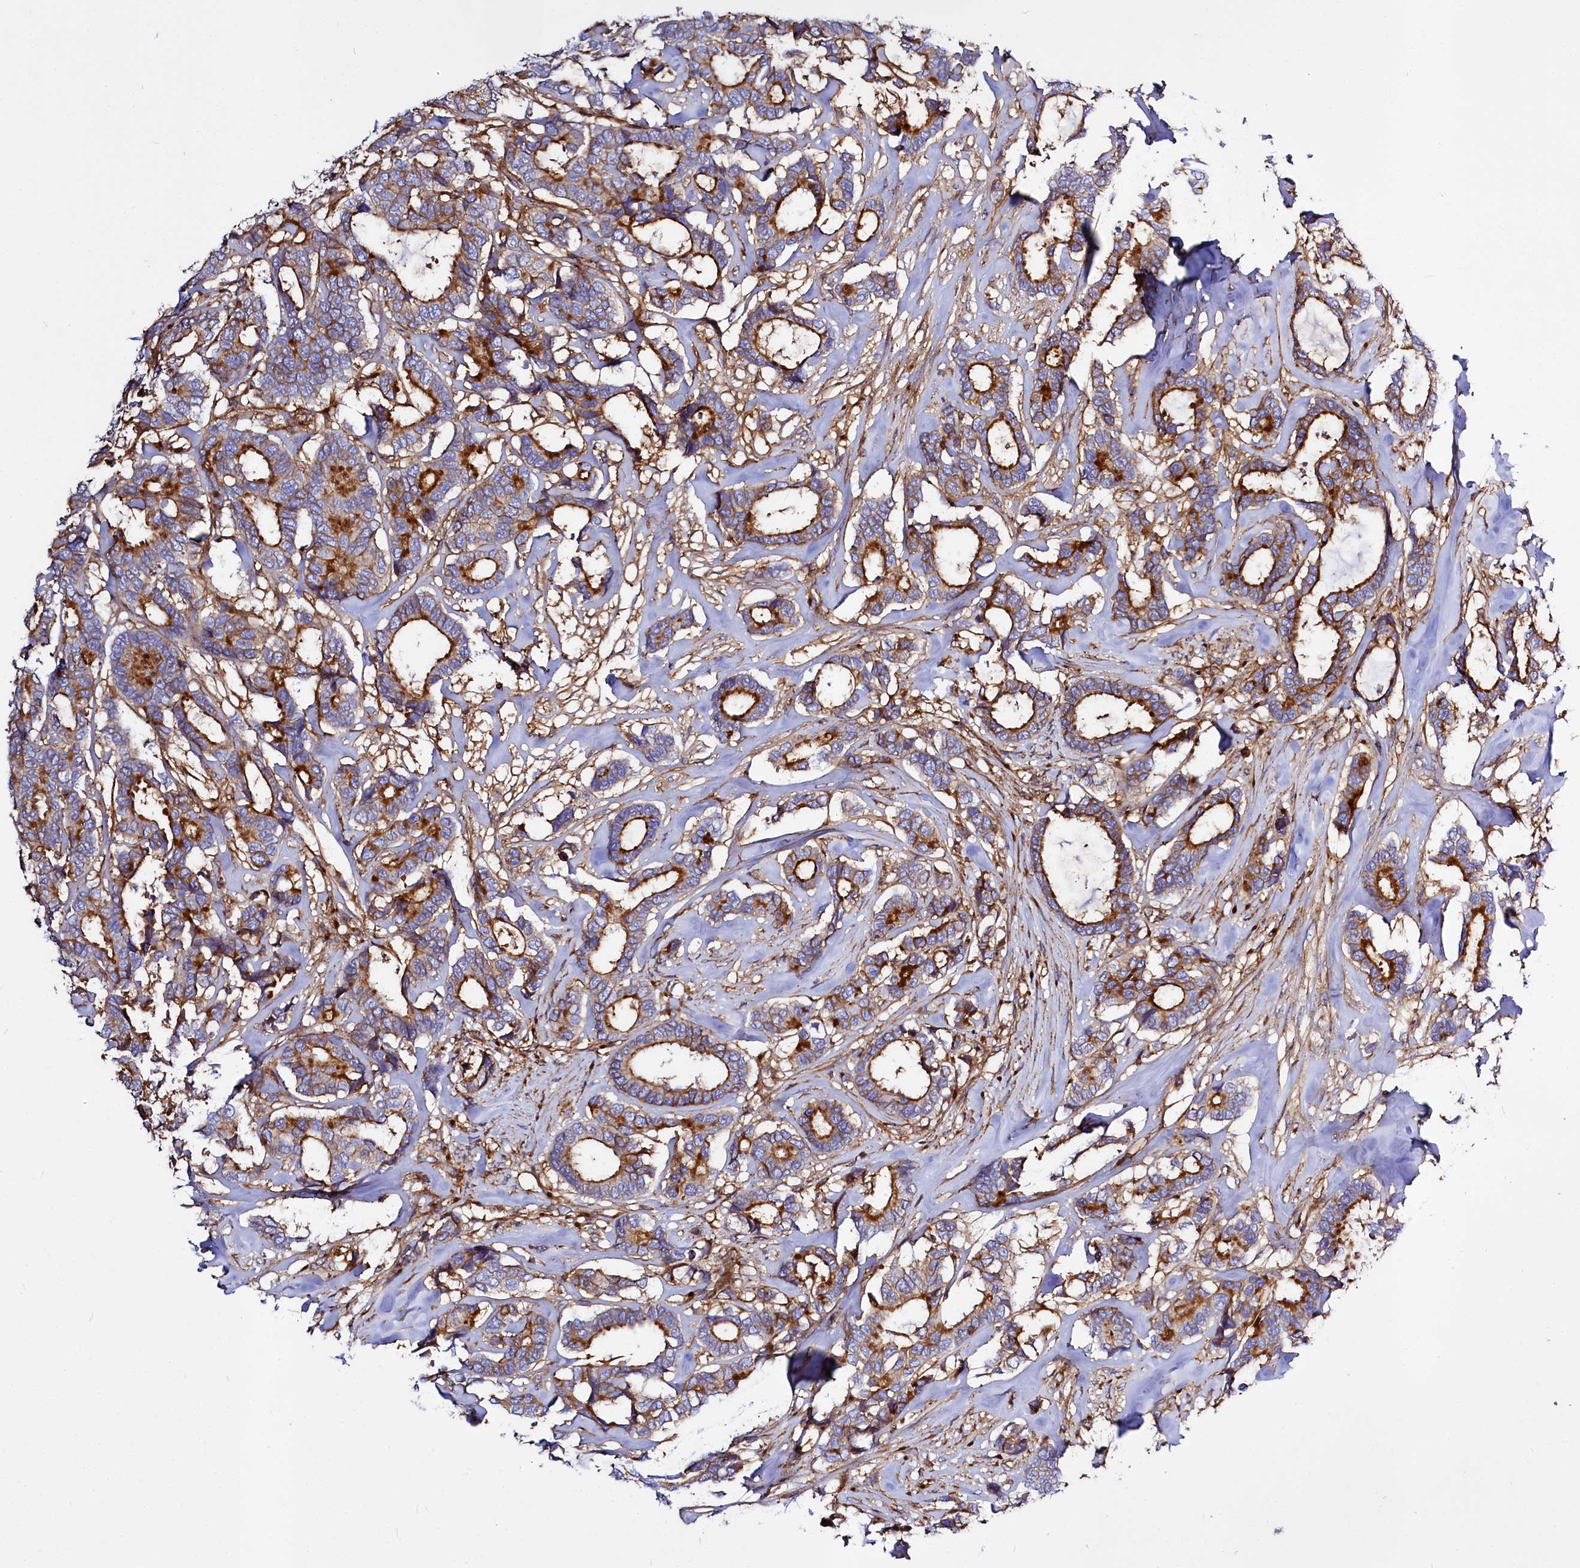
{"staining": {"intensity": "strong", "quantity": "25%-75%", "location": "cytoplasmic/membranous"}, "tissue": "breast cancer", "cell_type": "Tumor cells", "image_type": "cancer", "snomed": [{"axis": "morphology", "description": "Duct carcinoma"}, {"axis": "topography", "description": "Breast"}], "caption": "A brown stain labels strong cytoplasmic/membranous positivity of a protein in breast cancer tumor cells. The protein is shown in brown color, while the nuclei are stained blue.", "gene": "ANO6", "patient": {"sex": "female", "age": 87}}